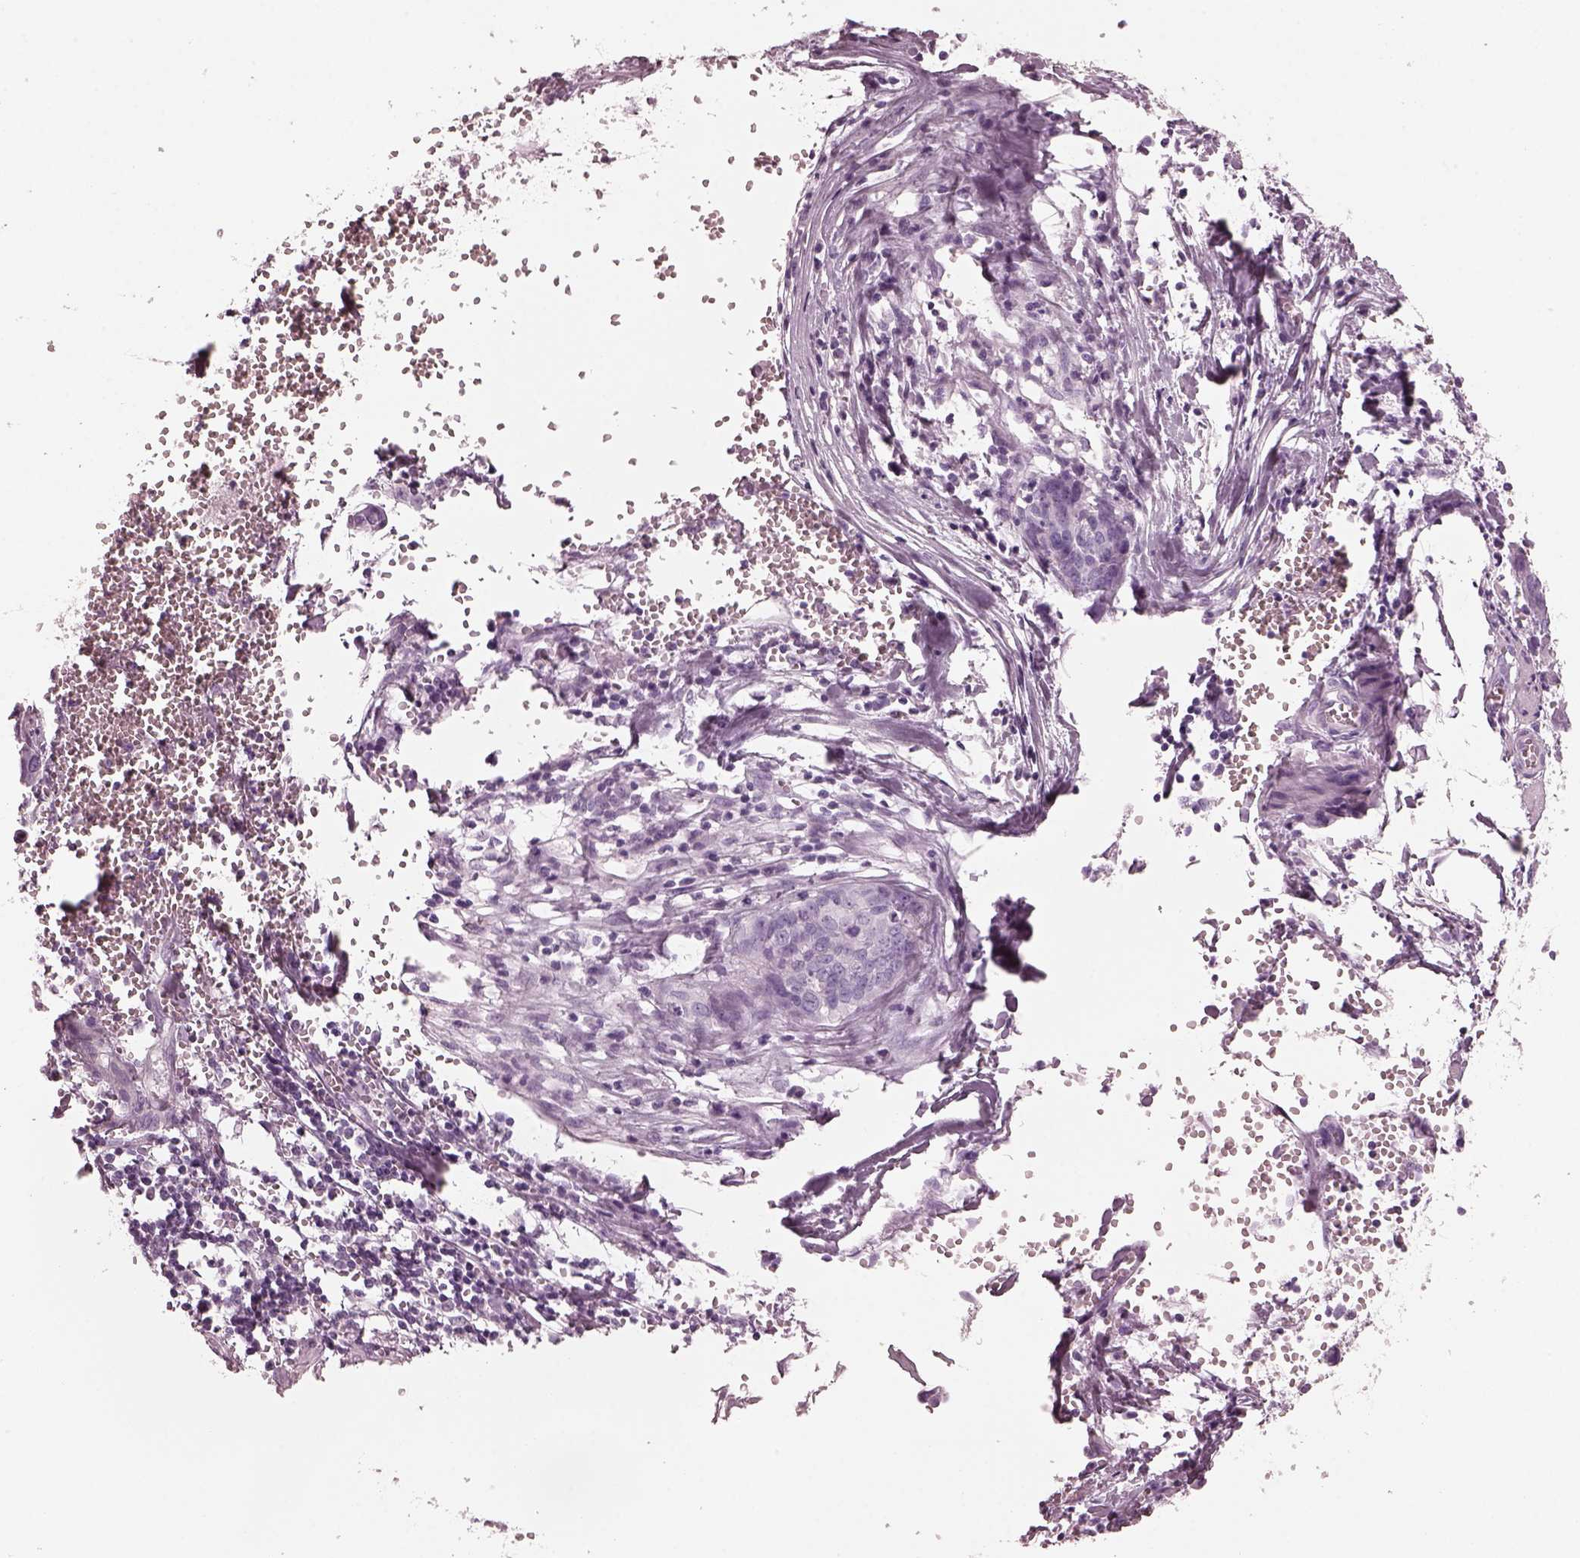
{"staining": {"intensity": "negative", "quantity": "none", "location": "none"}, "tissue": "ovarian cancer", "cell_type": "Tumor cells", "image_type": "cancer", "snomed": [{"axis": "morphology", "description": "Carcinoma, endometroid"}, {"axis": "topography", "description": "Ovary"}], "caption": "Human ovarian endometroid carcinoma stained for a protein using IHC demonstrates no expression in tumor cells.", "gene": "FABP9", "patient": {"sex": "female", "age": 78}}